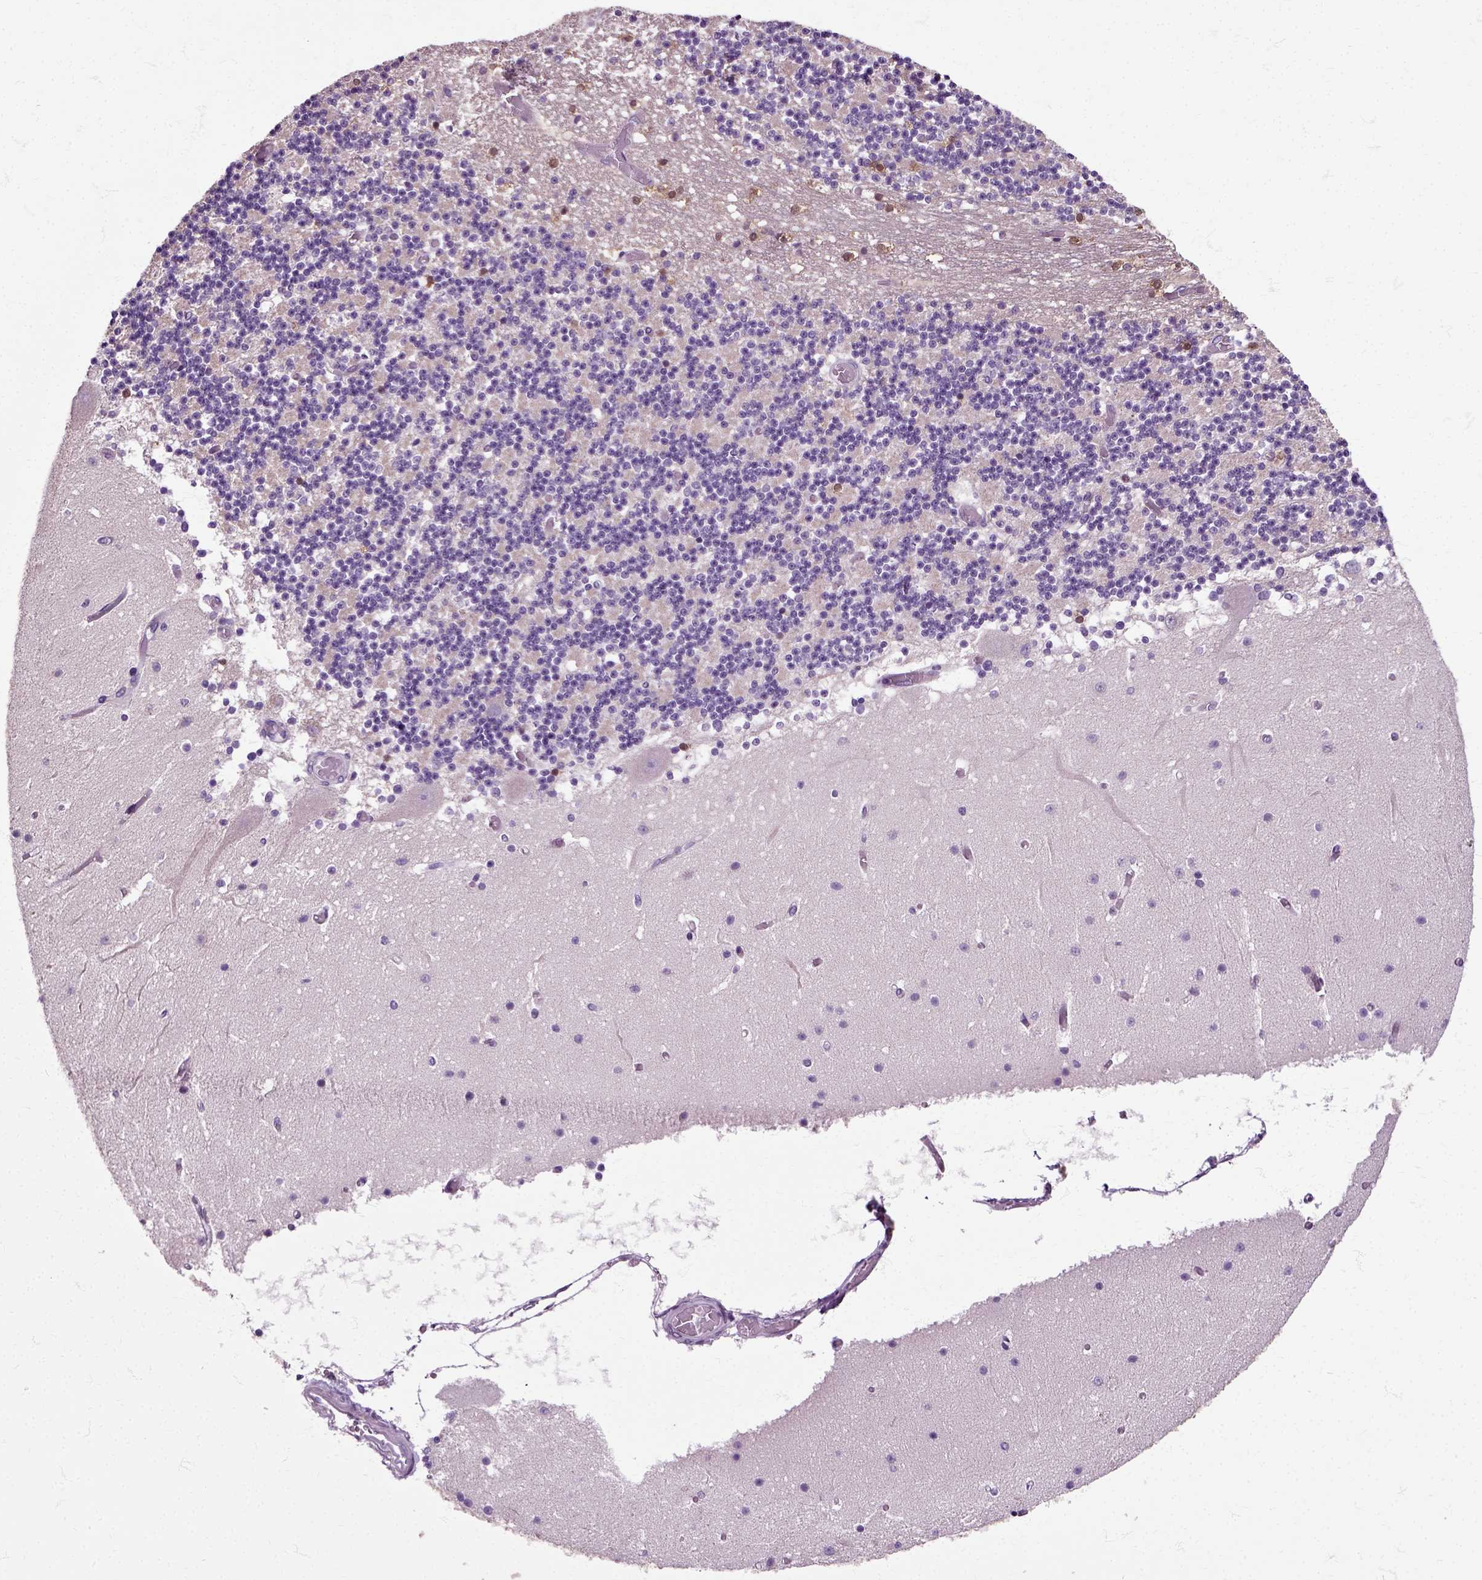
{"staining": {"intensity": "negative", "quantity": "none", "location": "none"}, "tissue": "cerebellum", "cell_type": "Cells in granular layer", "image_type": "normal", "snomed": [{"axis": "morphology", "description": "Normal tissue, NOS"}, {"axis": "topography", "description": "Cerebellum"}], "caption": "Human cerebellum stained for a protein using immunohistochemistry (IHC) shows no staining in cells in granular layer.", "gene": "HSPA2", "patient": {"sex": "female", "age": 28}}